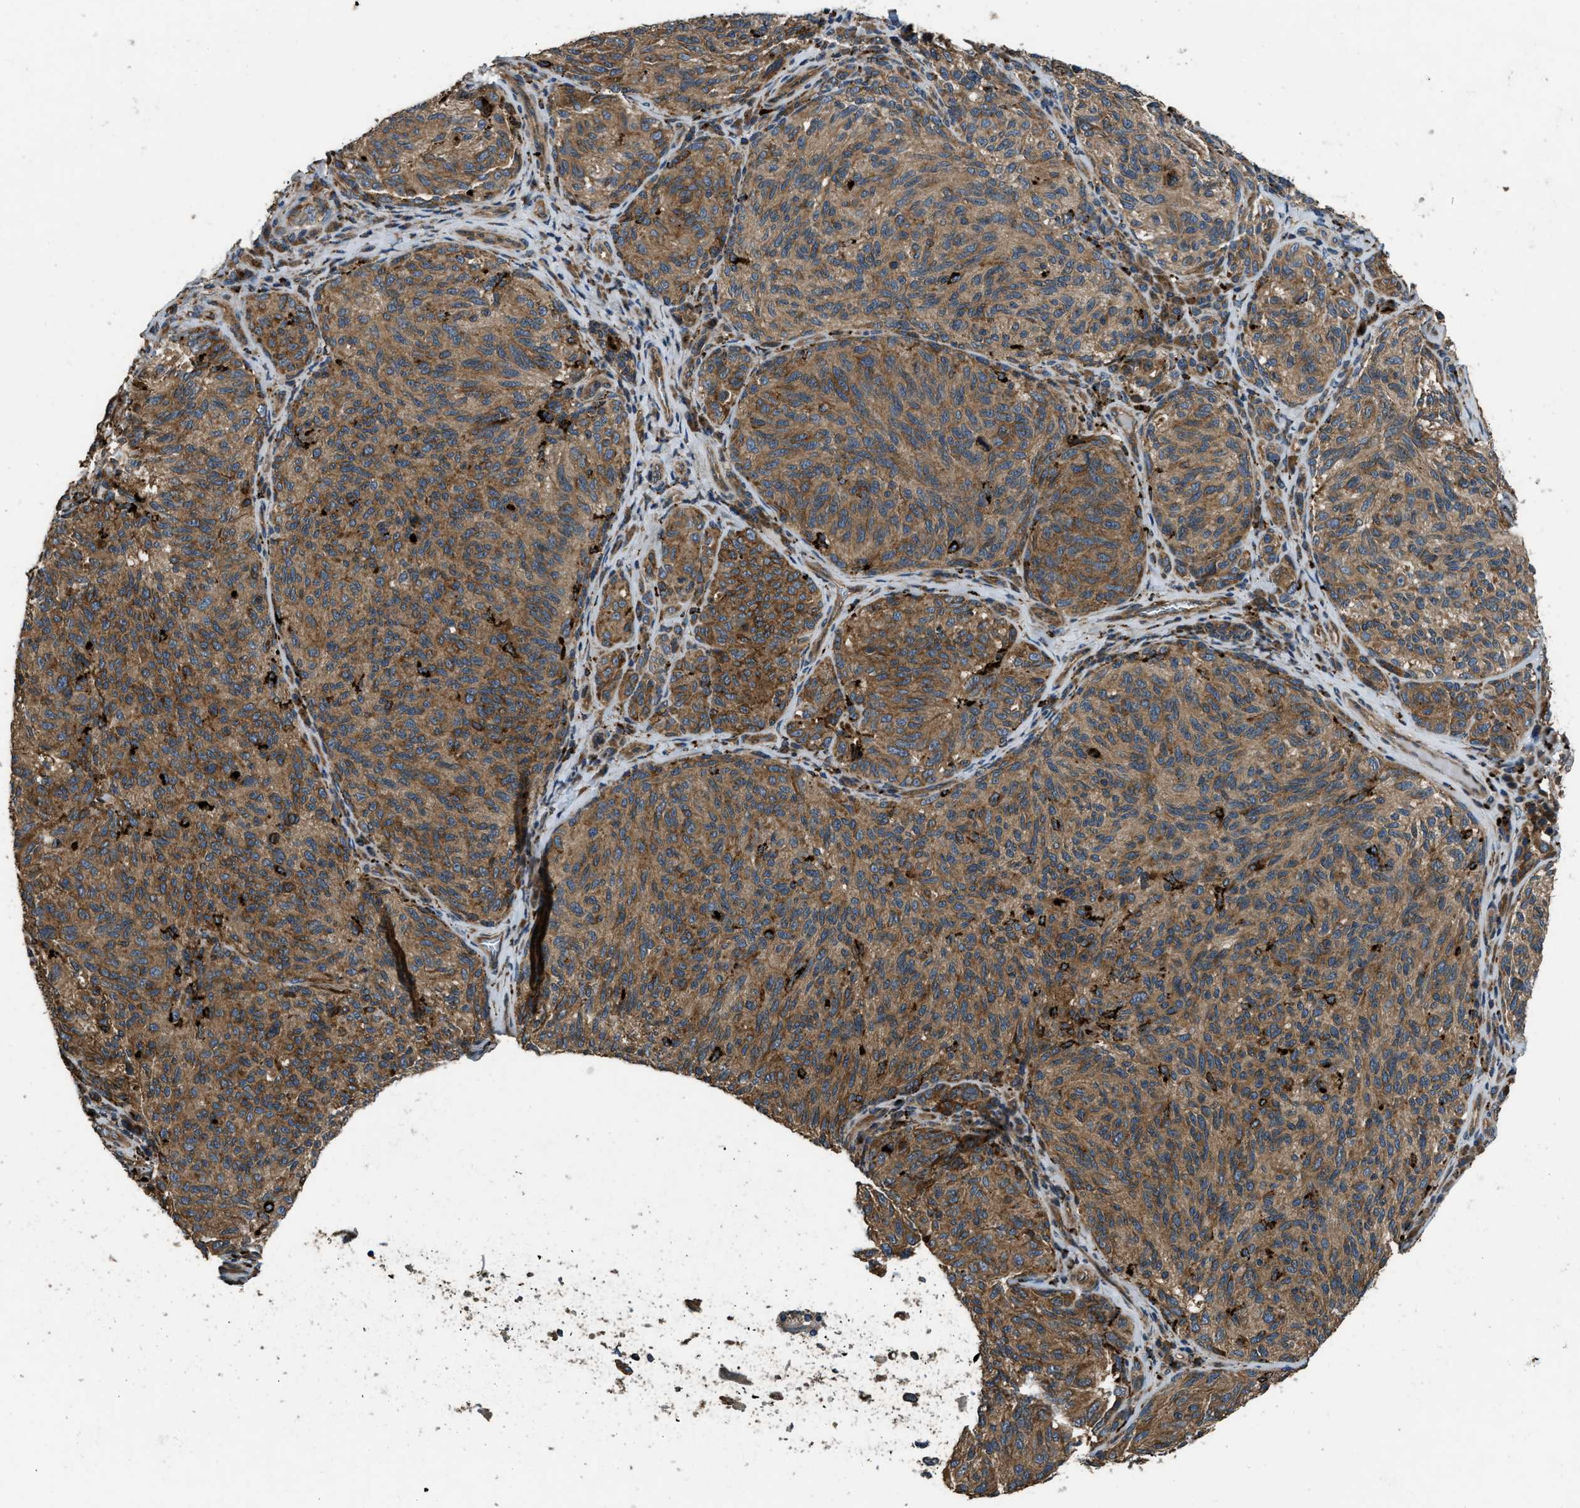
{"staining": {"intensity": "strong", "quantity": ">75%", "location": "cytoplasmic/membranous"}, "tissue": "melanoma", "cell_type": "Tumor cells", "image_type": "cancer", "snomed": [{"axis": "morphology", "description": "Malignant melanoma, NOS"}, {"axis": "topography", "description": "Skin"}], "caption": "Malignant melanoma tissue demonstrates strong cytoplasmic/membranous positivity in about >75% of tumor cells", "gene": "GGH", "patient": {"sex": "female", "age": 73}}